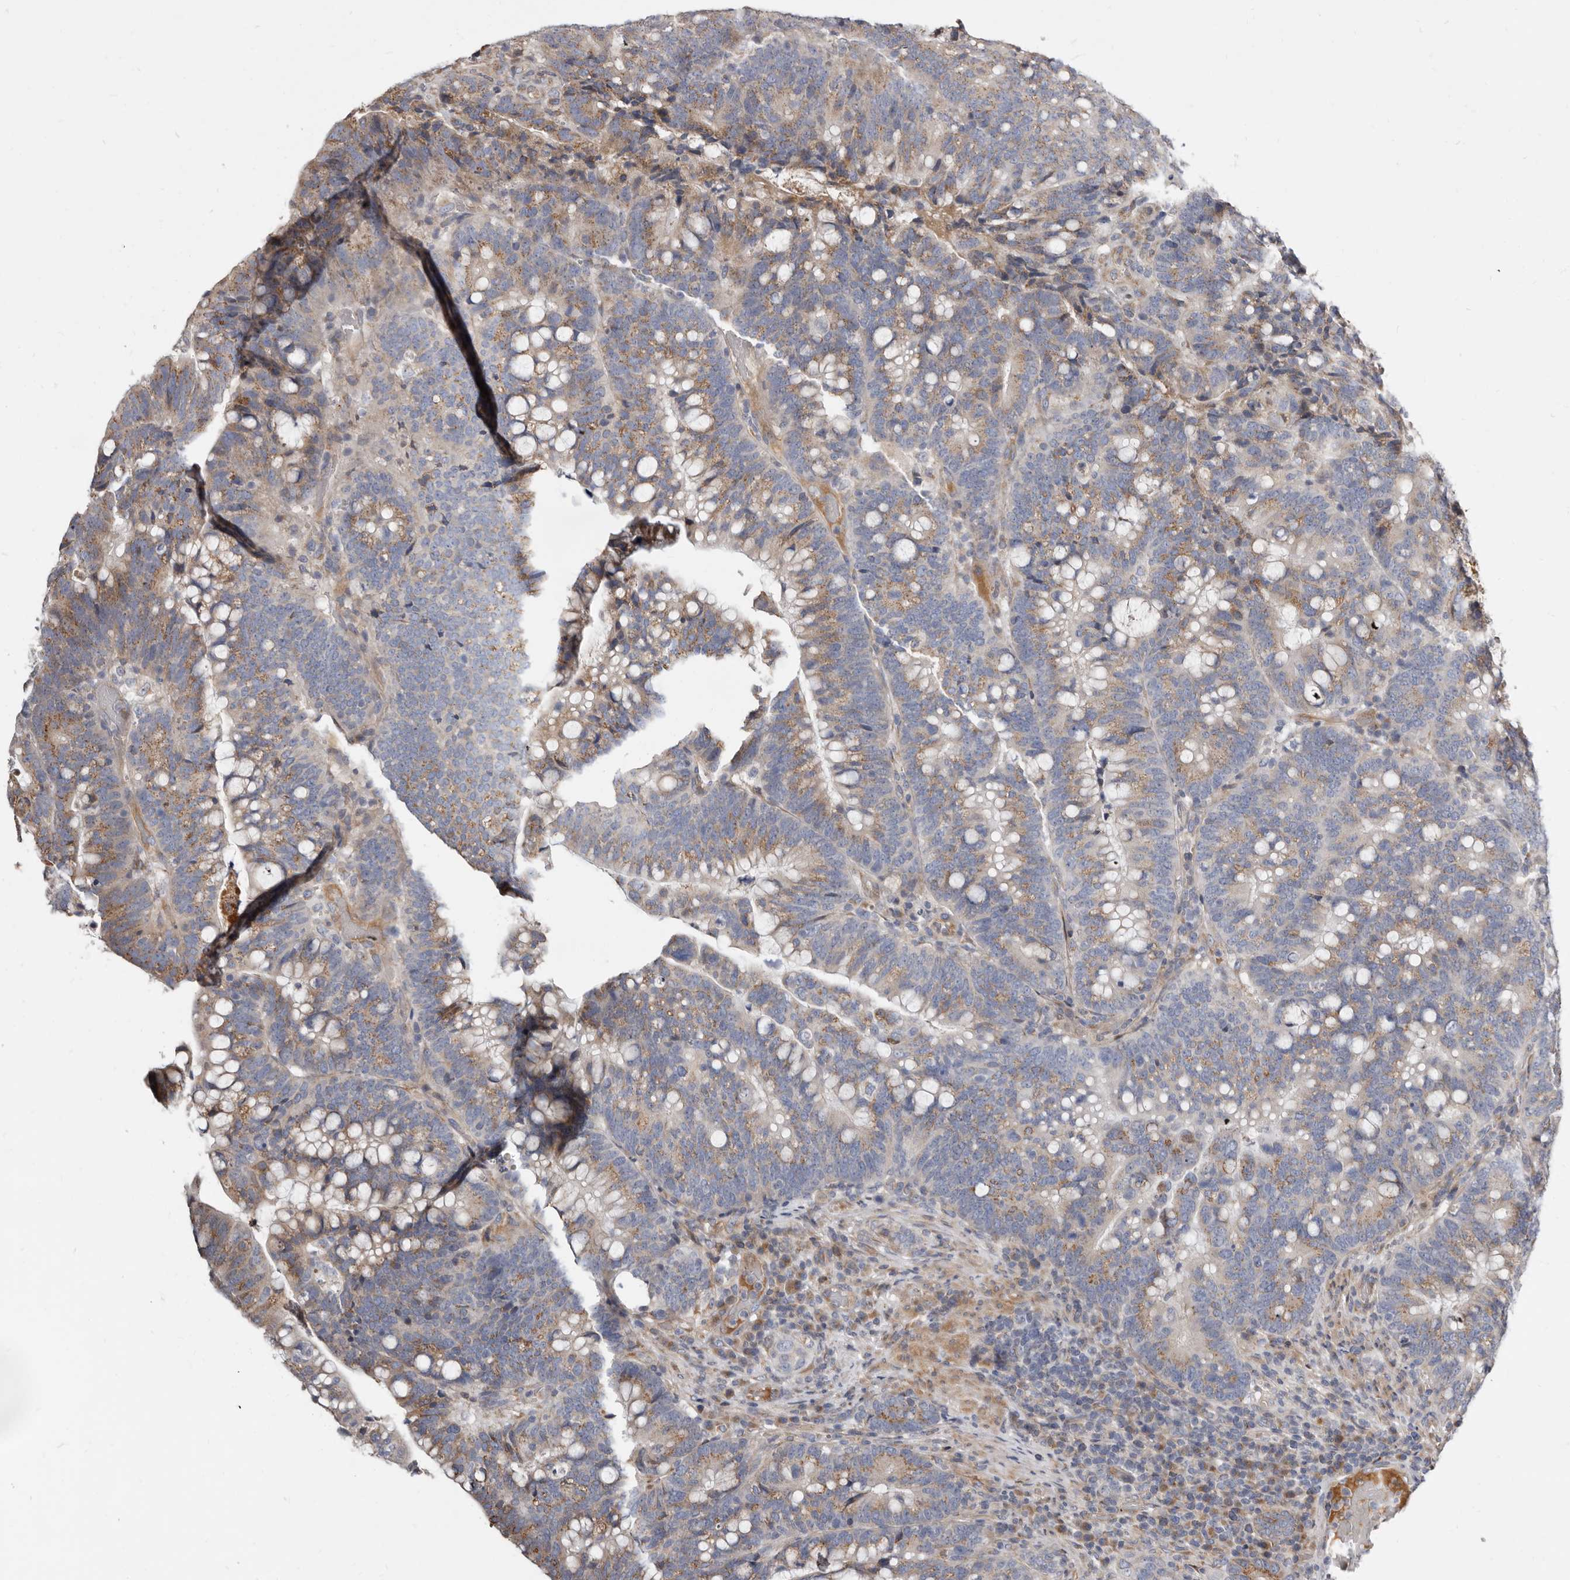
{"staining": {"intensity": "weak", "quantity": ">75%", "location": "cytoplasmic/membranous"}, "tissue": "colorectal cancer", "cell_type": "Tumor cells", "image_type": "cancer", "snomed": [{"axis": "morphology", "description": "Adenocarcinoma, NOS"}, {"axis": "topography", "description": "Colon"}], "caption": "This photomicrograph exhibits colorectal cancer (adenocarcinoma) stained with immunohistochemistry to label a protein in brown. The cytoplasmic/membranous of tumor cells show weak positivity for the protein. Nuclei are counter-stained blue.", "gene": "ASIC5", "patient": {"sex": "female", "age": 66}}